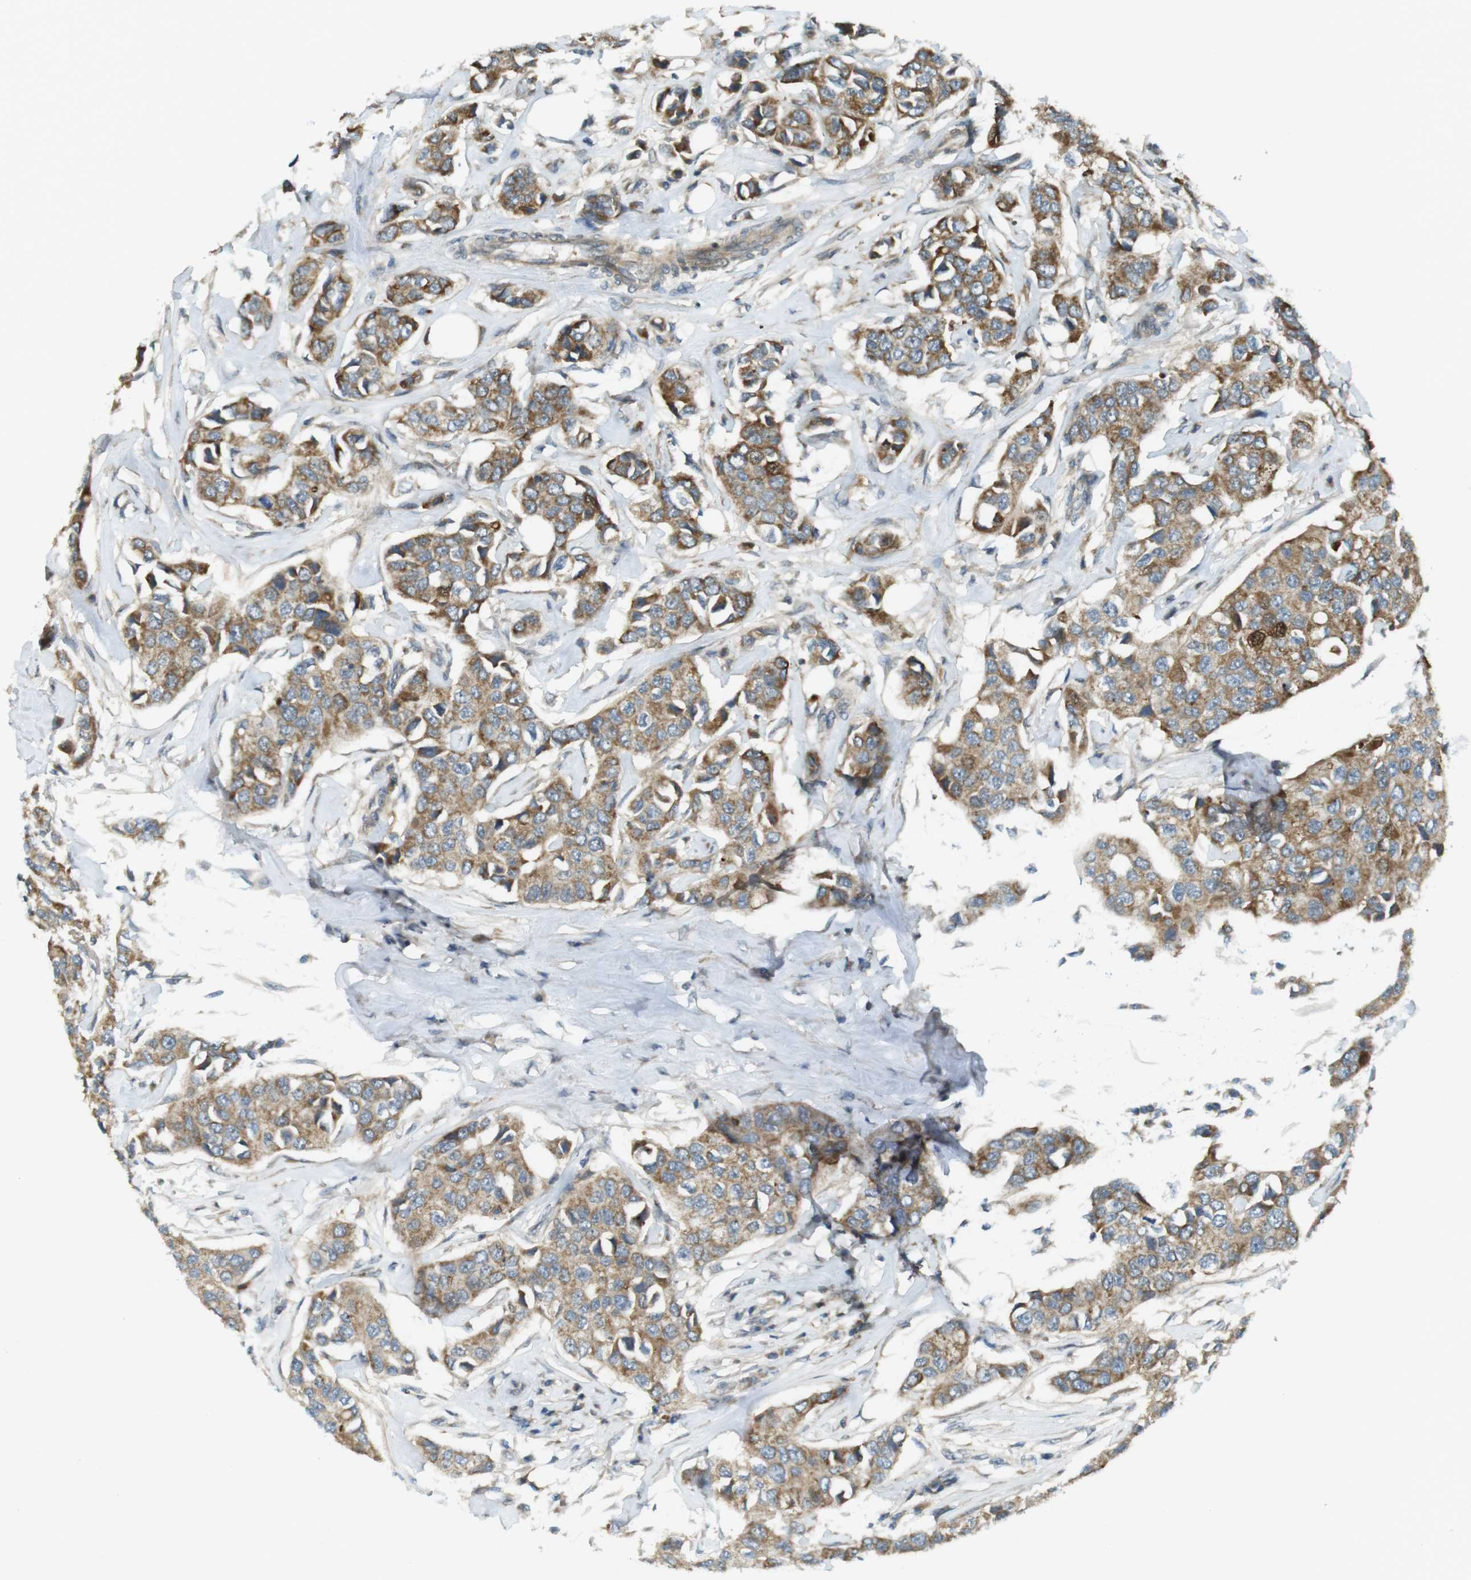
{"staining": {"intensity": "moderate", "quantity": ">75%", "location": "cytoplasmic/membranous"}, "tissue": "breast cancer", "cell_type": "Tumor cells", "image_type": "cancer", "snomed": [{"axis": "morphology", "description": "Duct carcinoma"}, {"axis": "topography", "description": "Breast"}], "caption": "Protein staining by immunohistochemistry demonstrates moderate cytoplasmic/membranous staining in approximately >75% of tumor cells in infiltrating ductal carcinoma (breast). Nuclei are stained in blue.", "gene": "IFFO2", "patient": {"sex": "female", "age": 80}}